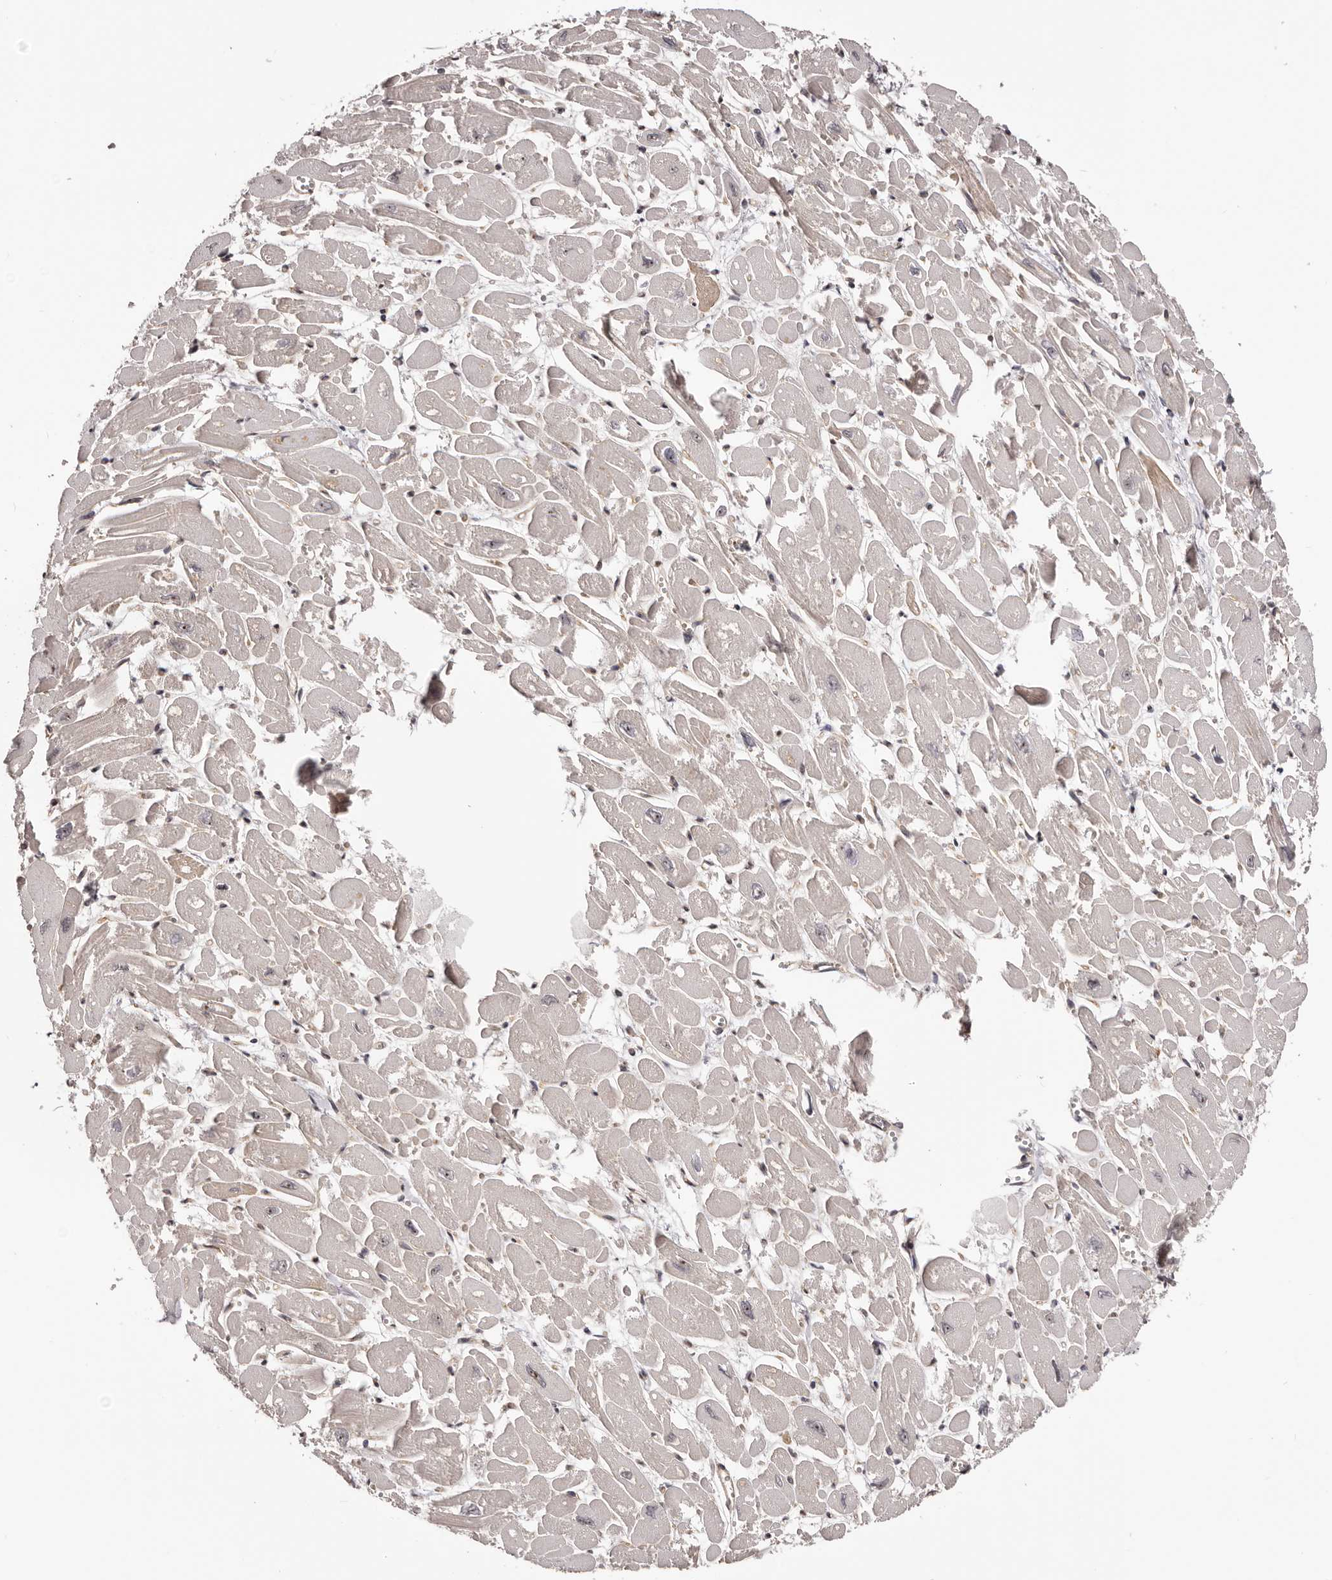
{"staining": {"intensity": "moderate", "quantity": "25%-75%", "location": "cytoplasmic/membranous"}, "tissue": "heart muscle", "cell_type": "Cardiomyocytes", "image_type": "normal", "snomed": [{"axis": "morphology", "description": "Normal tissue, NOS"}, {"axis": "topography", "description": "Heart"}], "caption": "Moderate cytoplasmic/membranous staining for a protein is seen in about 25%-75% of cardiomyocytes of benign heart muscle using immunohistochemistry (IHC).", "gene": "NOL12", "patient": {"sex": "male", "age": 54}}